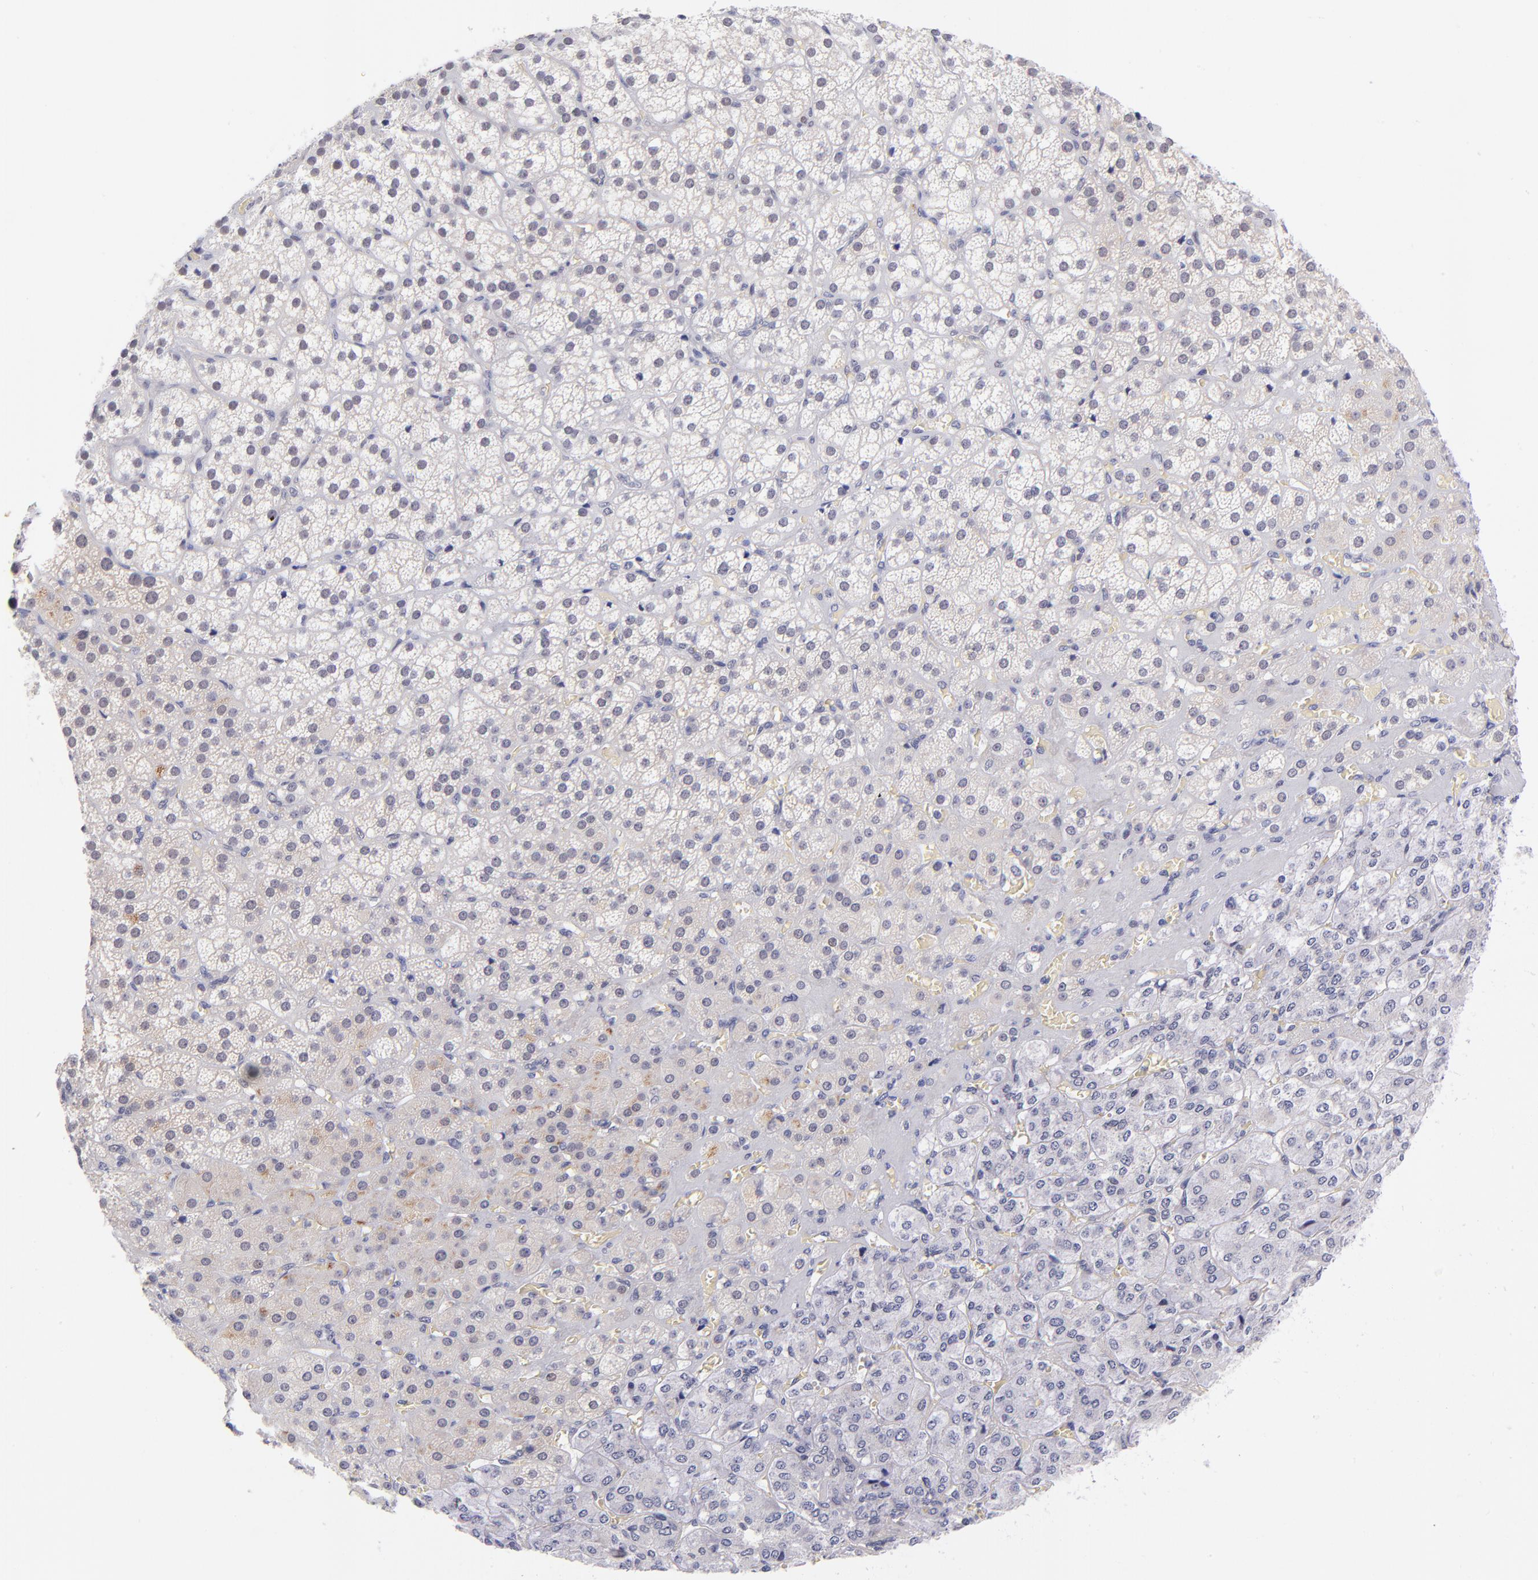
{"staining": {"intensity": "weak", "quantity": "25%-75%", "location": "nuclear"}, "tissue": "adrenal gland", "cell_type": "Glandular cells", "image_type": "normal", "snomed": [{"axis": "morphology", "description": "Normal tissue, NOS"}, {"axis": "topography", "description": "Adrenal gland"}], "caption": "Protein expression analysis of normal adrenal gland displays weak nuclear expression in about 25%-75% of glandular cells.", "gene": "SOX6", "patient": {"sex": "female", "age": 71}}